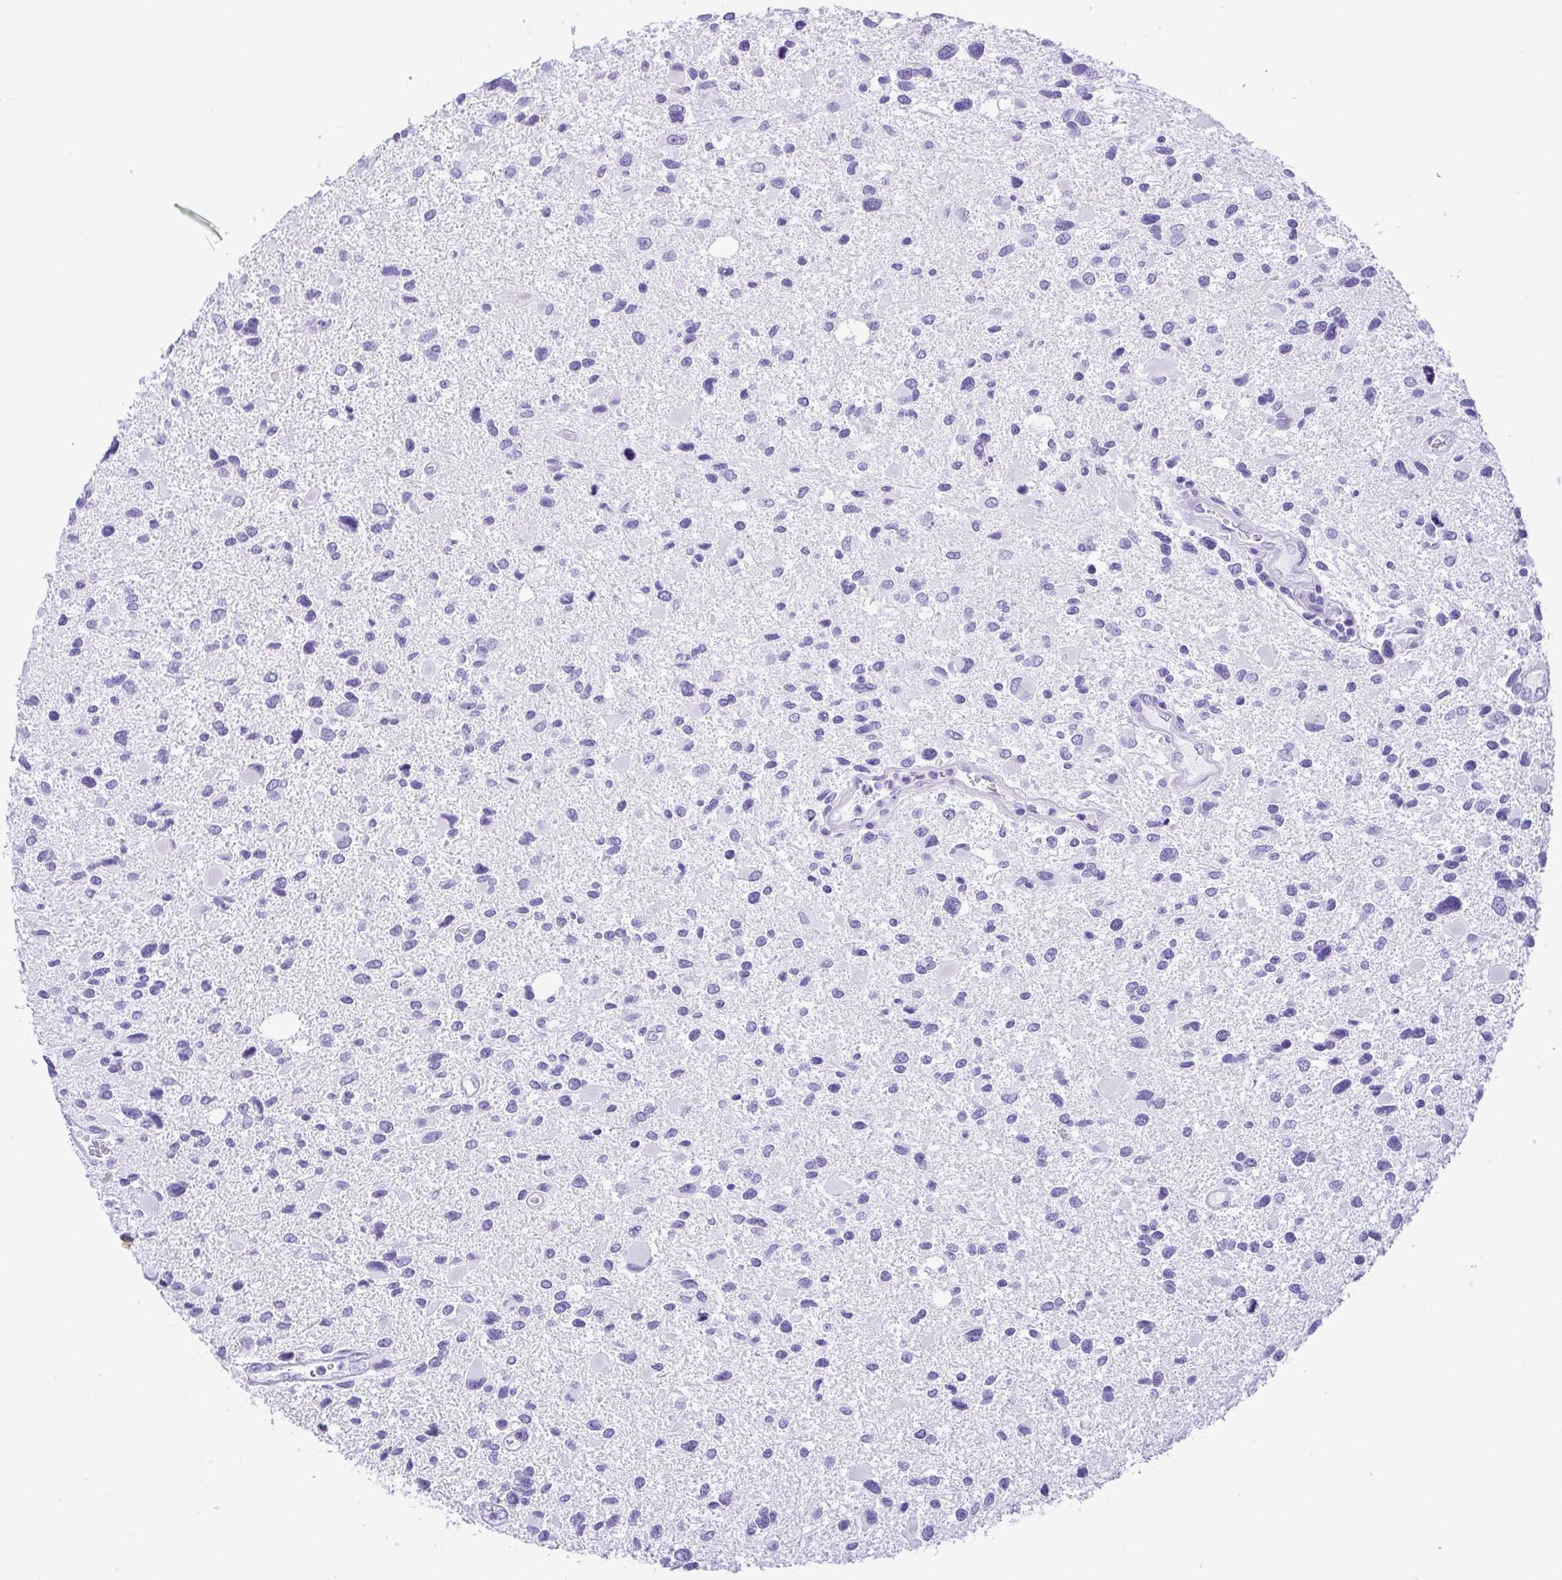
{"staining": {"intensity": "negative", "quantity": "none", "location": "none"}, "tissue": "glioma", "cell_type": "Tumor cells", "image_type": "cancer", "snomed": [{"axis": "morphology", "description": "Glioma, malignant, Low grade"}, {"axis": "topography", "description": "Brain"}], "caption": "This is a image of immunohistochemistry staining of malignant glioma (low-grade), which shows no staining in tumor cells.", "gene": "CDSN", "patient": {"sex": "female", "age": 32}}